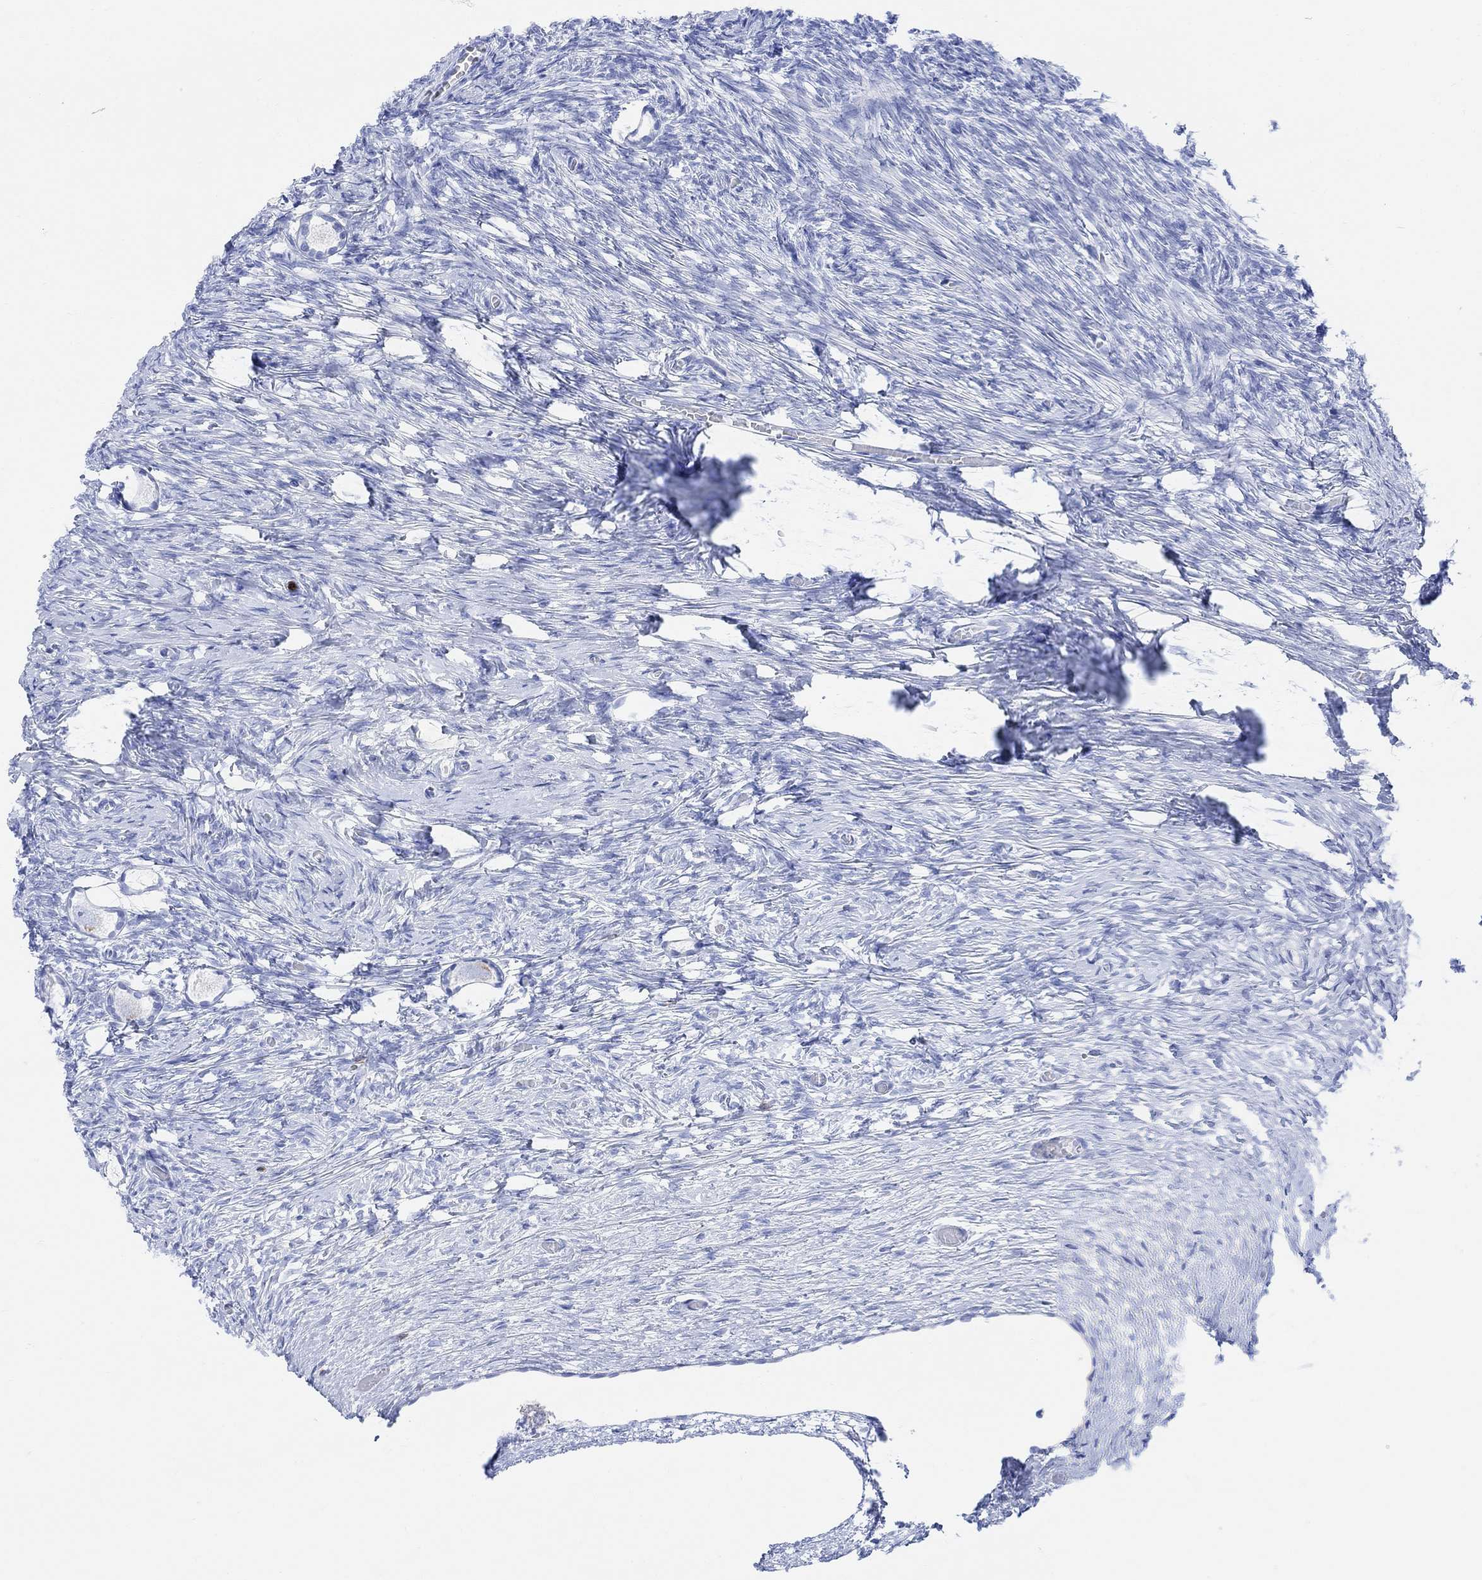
{"staining": {"intensity": "negative", "quantity": "none", "location": "none"}, "tissue": "ovary", "cell_type": "Follicle cells", "image_type": "normal", "snomed": [{"axis": "morphology", "description": "Normal tissue, NOS"}, {"axis": "topography", "description": "Ovary"}], "caption": "A high-resolution micrograph shows immunohistochemistry staining of benign ovary, which demonstrates no significant expression in follicle cells. The staining is performed using DAB brown chromogen with nuclei counter-stained in using hematoxylin.", "gene": "GPR65", "patient": {"sex": "female", "age": 27}}